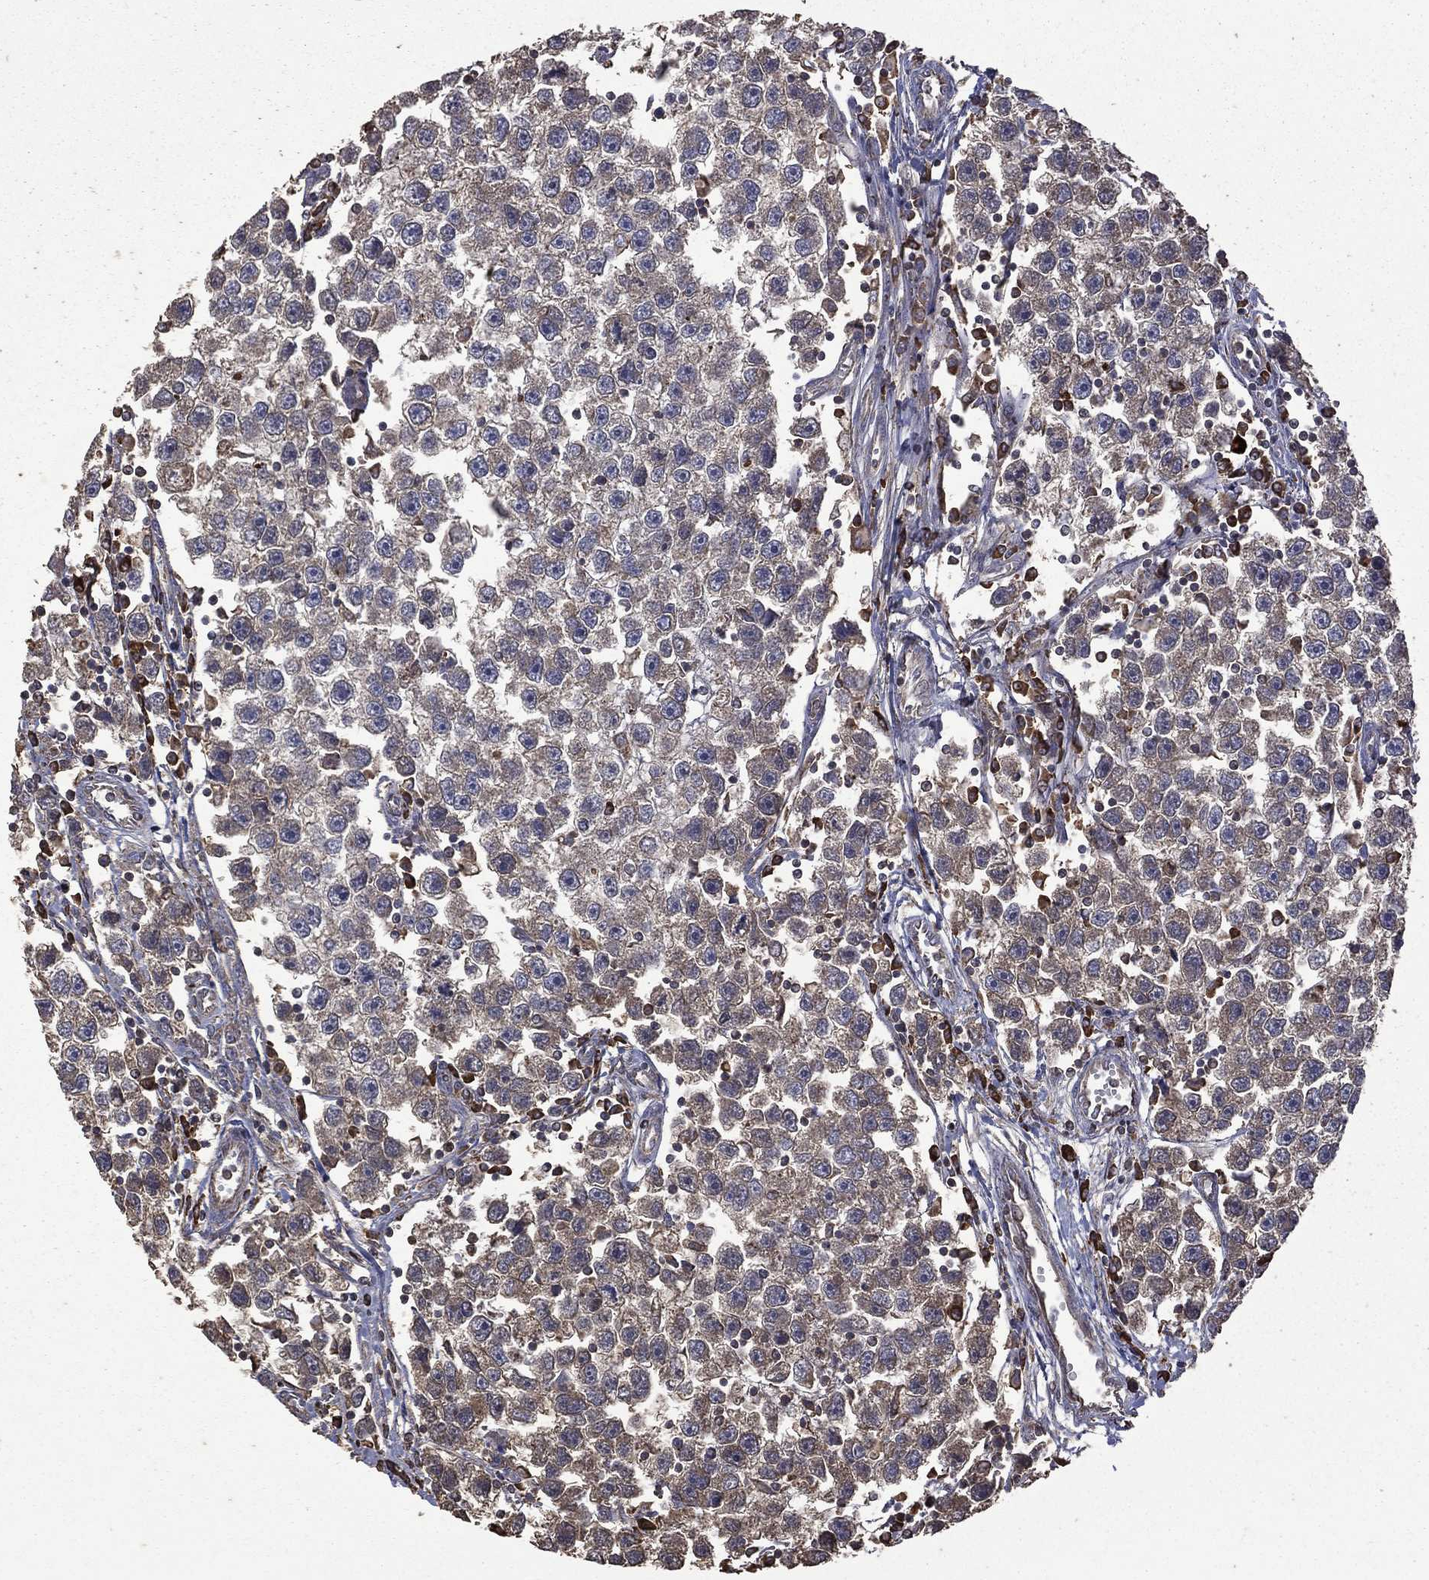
{"staining": {"intensity": "weak", "quantity": "25%-75%", "location": "cytoplasmic/membranous"}, "tissue": "testis cancer", "cell_type": "Tumor cells", "image_type": "cancer", "snomed": [{"axis": "morphology", "description": "Seminoma, NOS"}, {"axis": "topography", "description": "Testis"}], "caption": "Seminoma (testis) stained for a protein (brown) shows weak cytoplasmic/membranous positive positivity in approximately 25%-75% of tumor cells.", "gene": "METTL27", "patient": {"sex": "male", "age": 30}}